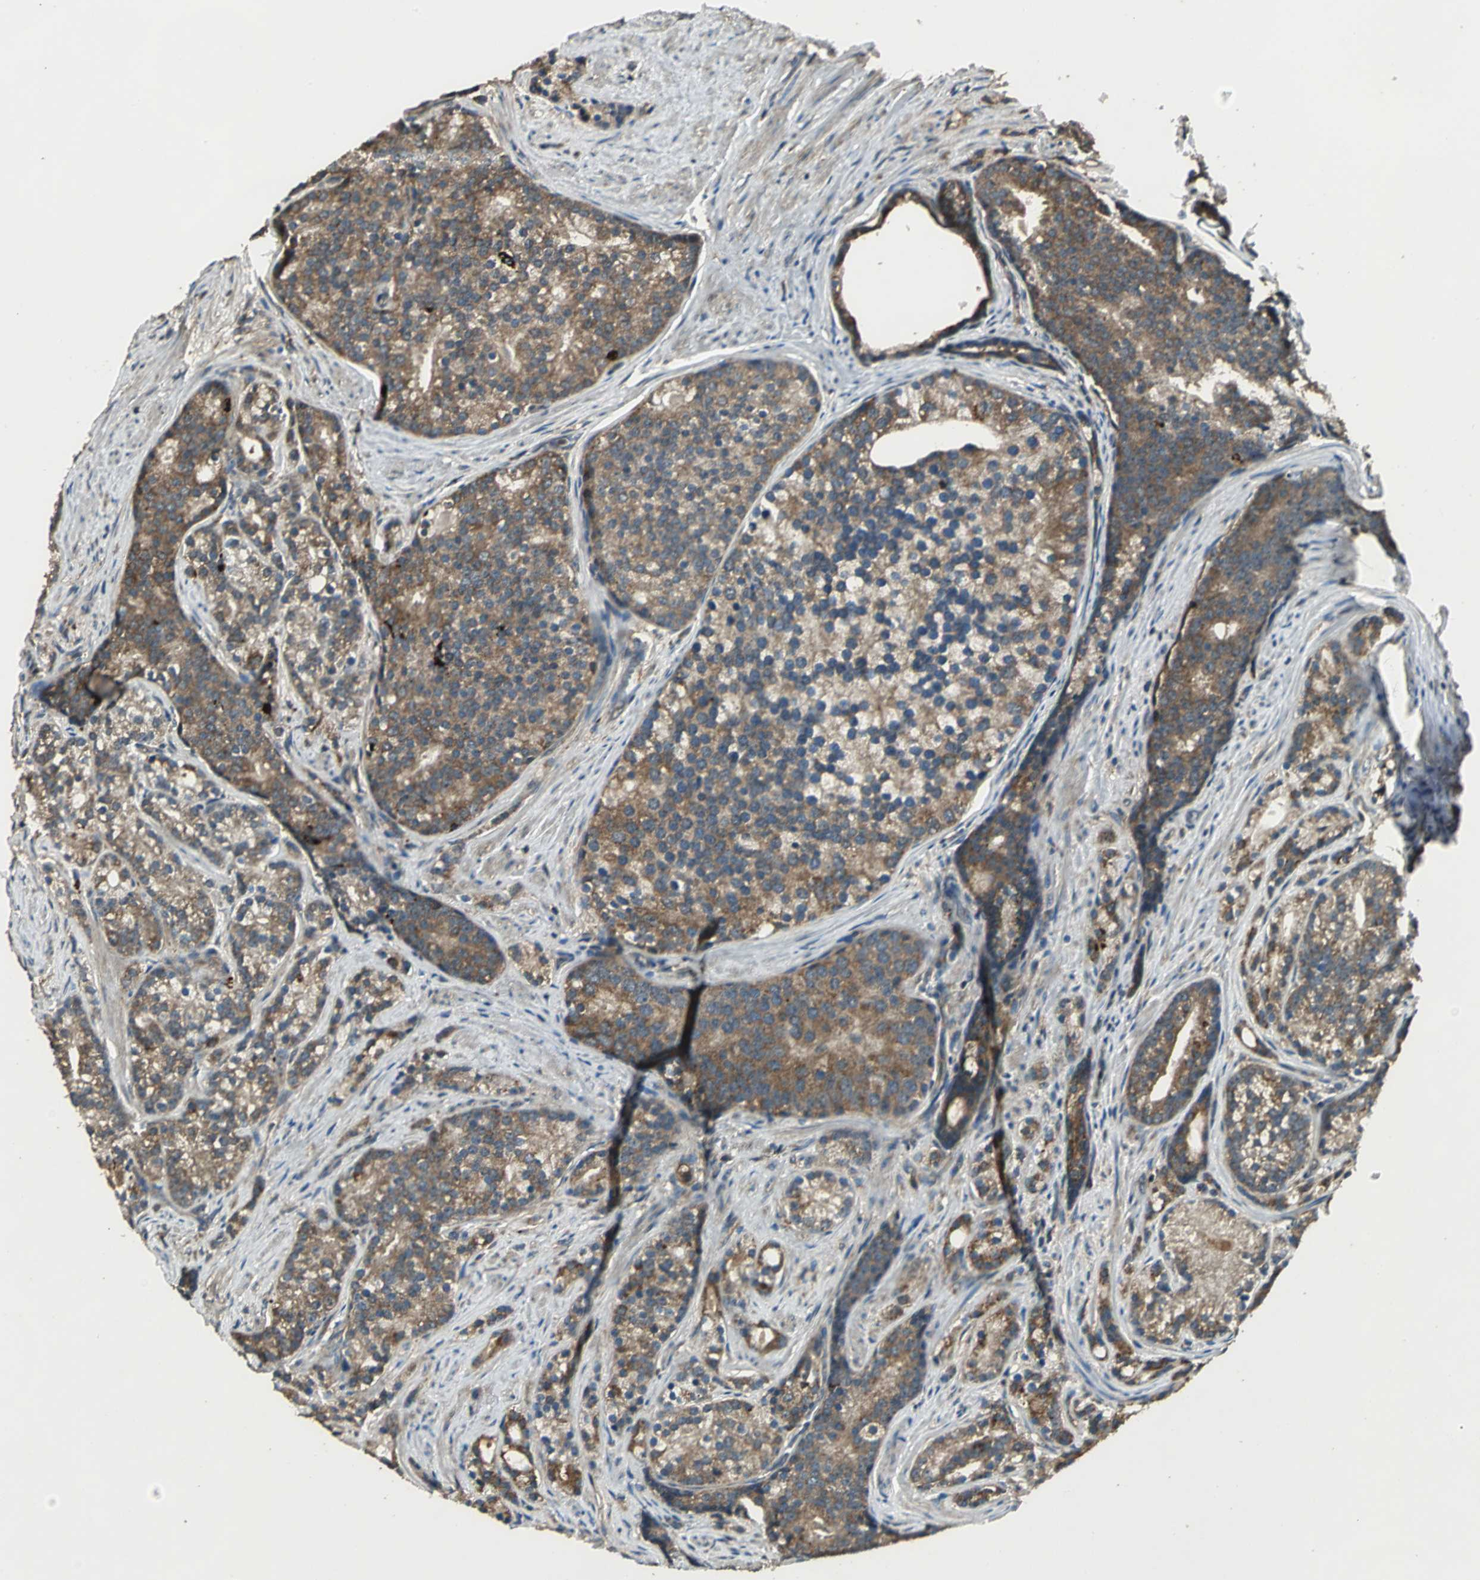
{"staining": {"intensity": "moderate", "quantity": ">75%", "location": "cytoplasmic/membranous"}, "tissue": "prostate cancer", "cell_type": "Tumor cells", "image_type": "cancer", "snomed": [{"axis": "morphology", "description": "Adenocarcinoma, Low grade"}, {"axis": "topography", "description": "Prostate"}], "caption": "Protein expression analysis of human prostate cancer reveals moderate cytoplasmic/membranous staining in about >75% of tumor cells.", "gene": "IRF3", "patient": {"sex": "male", "age": 71}}